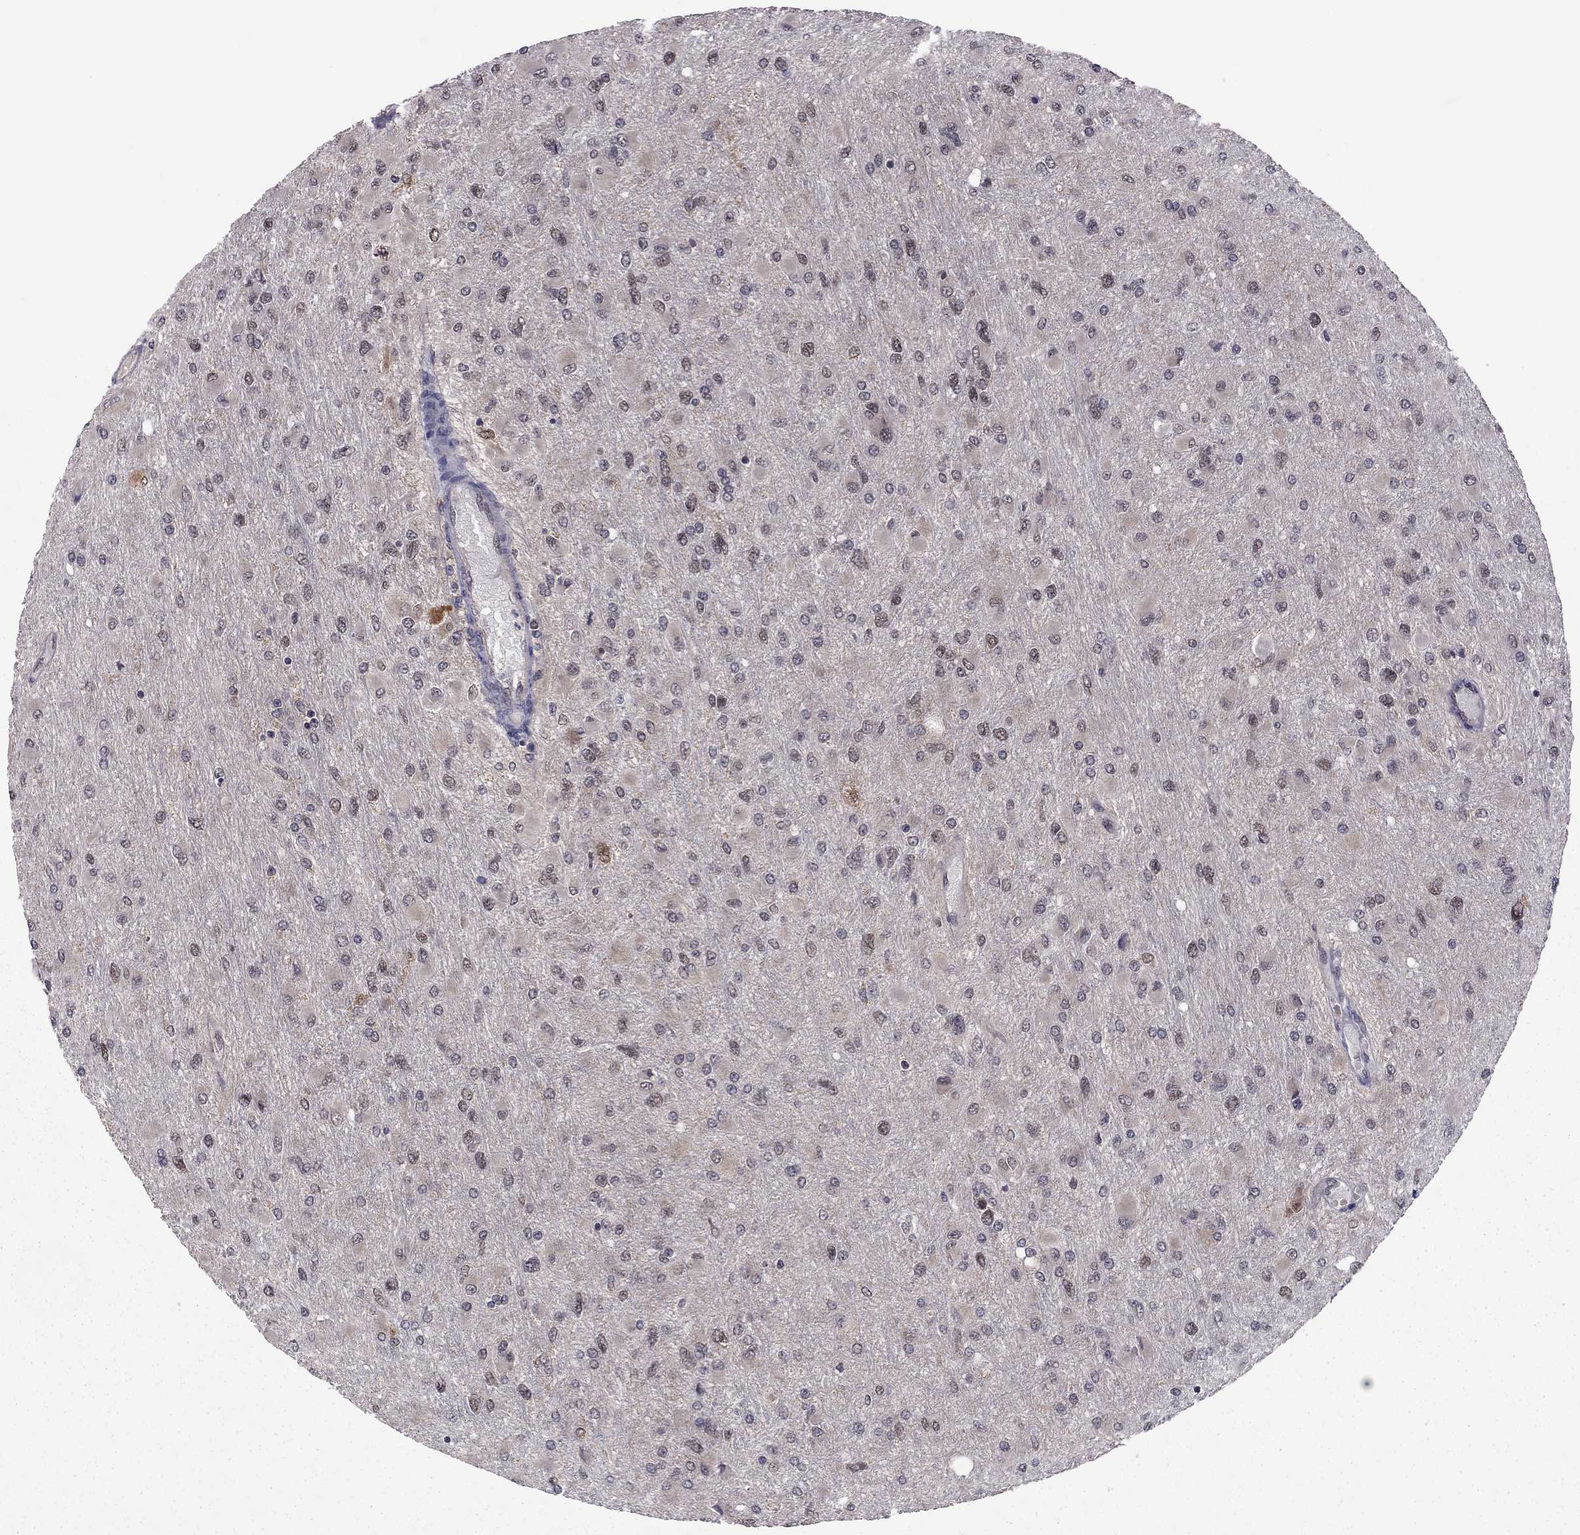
{"staining": {"intensity": "negative", "quantity": "none", "location": "none"}, "tissue": "glioma", "cell_type": "Tumor cells", "image_type": "cancer", "snomed": [{"axis": "morphology", "description": "Glioma, malignant, High grade"}, {"axis": "topography", "description": "Cerebral cortex"}], "caption": "Immunohistochemistry of glioma demonstrates no staining in tumor cells. (DAB (3,3'-diaminobenzidine) IHC visualized using brightfield microscopy, high magnification).", "gene": "GPAA1", "patient": {"sex": "female", "age": 36}}